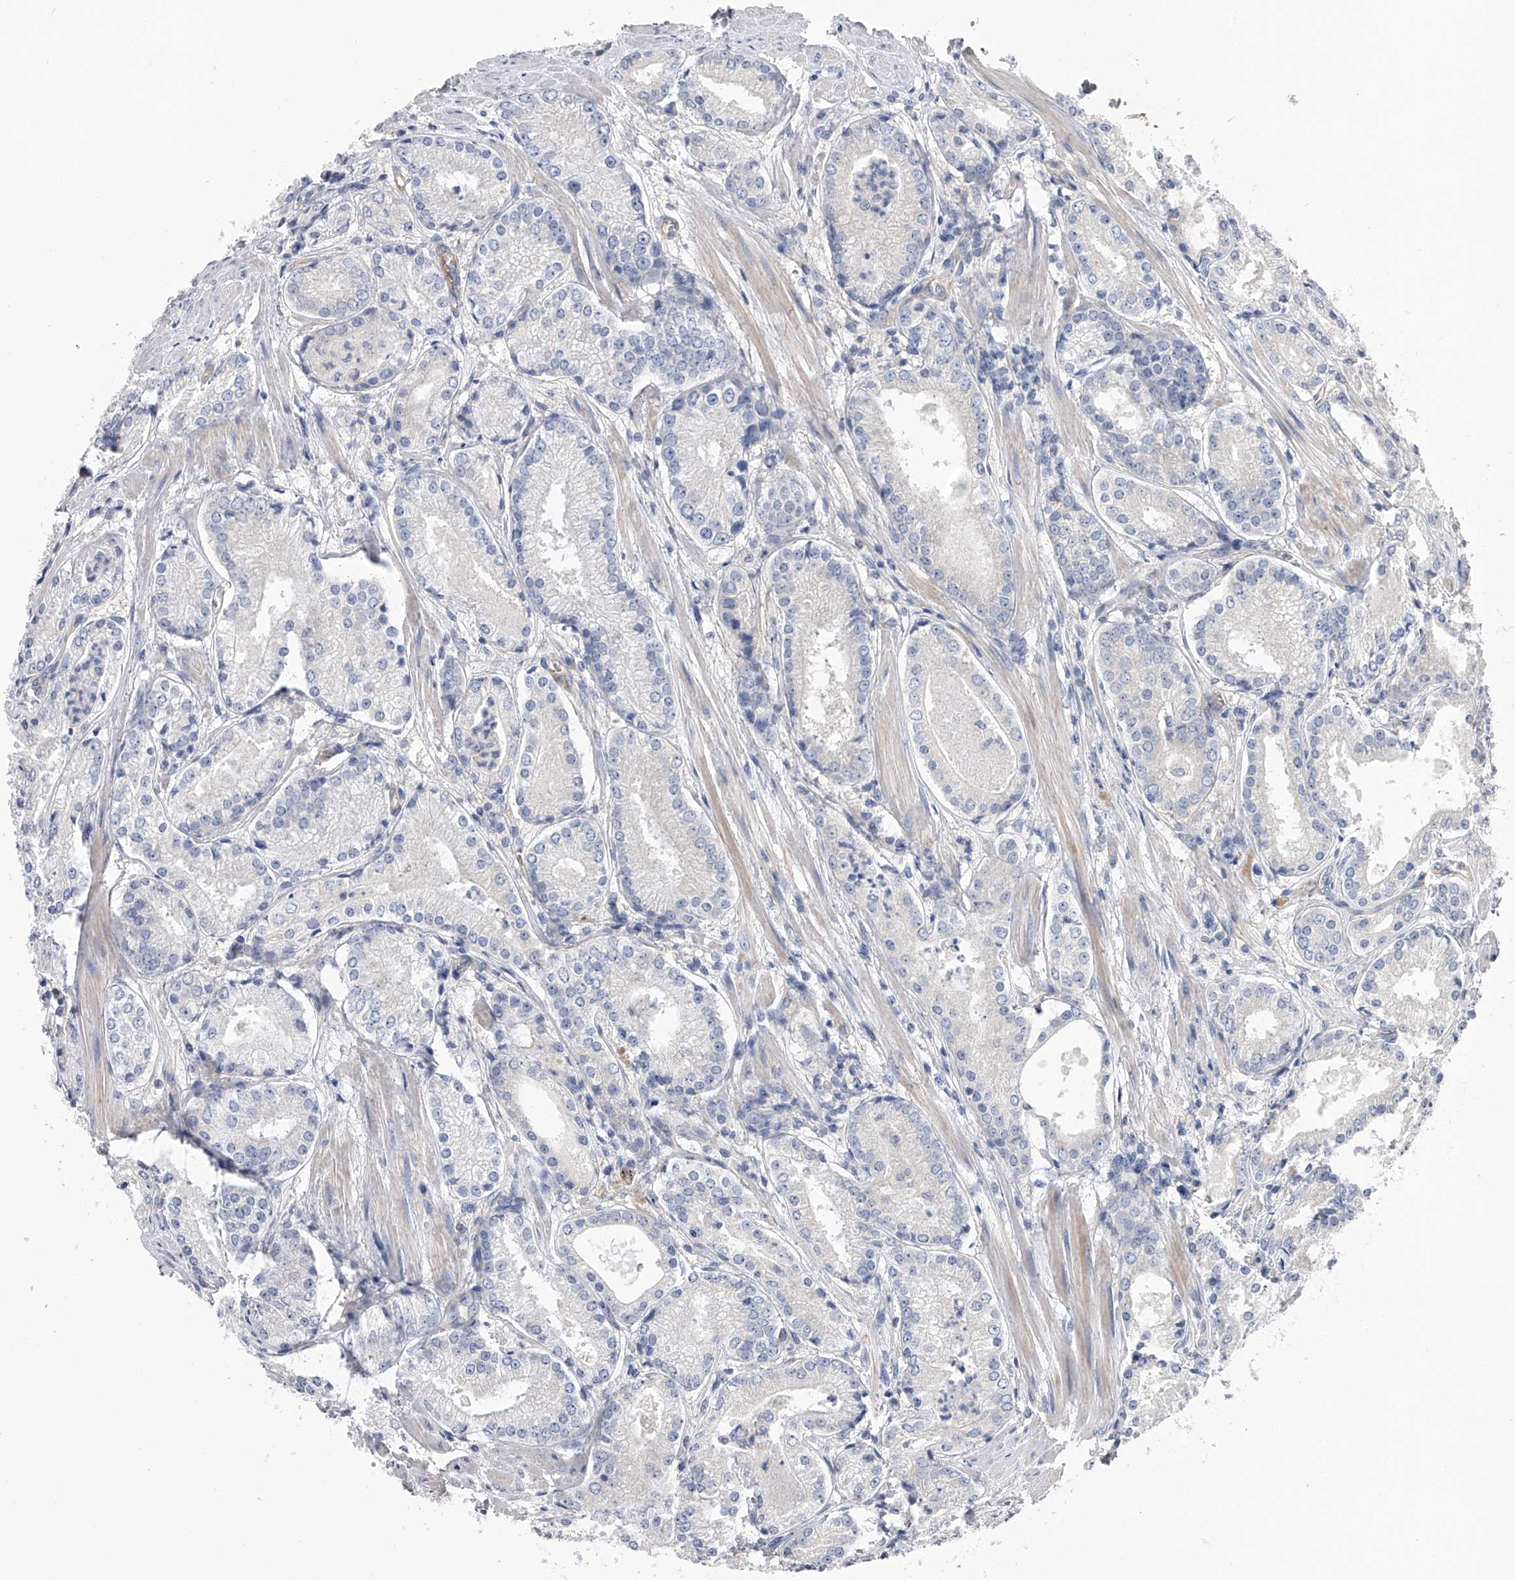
{"staining": {"intensity": "negative", "quantity": "none", "location": "none"}, "tissue": "prostate cancer", "cell_type": "Tumor cells", "image_type": "cancer", "snomed": [{"axis": "morphology", "description": "Adenocarcinoma, Low grade"}, {"axis": "topography", "description": "Prostate"}], "caption": "Tumor cells show no significant expression in prostate cancer (adenocarcinoma (low-grade)). (DAB (3,3'-diaminobenzidine) IHC with hematoxylin counter stain).", "gene": "RWDD2A", "patient": {"sex": "male", "age": 54}}